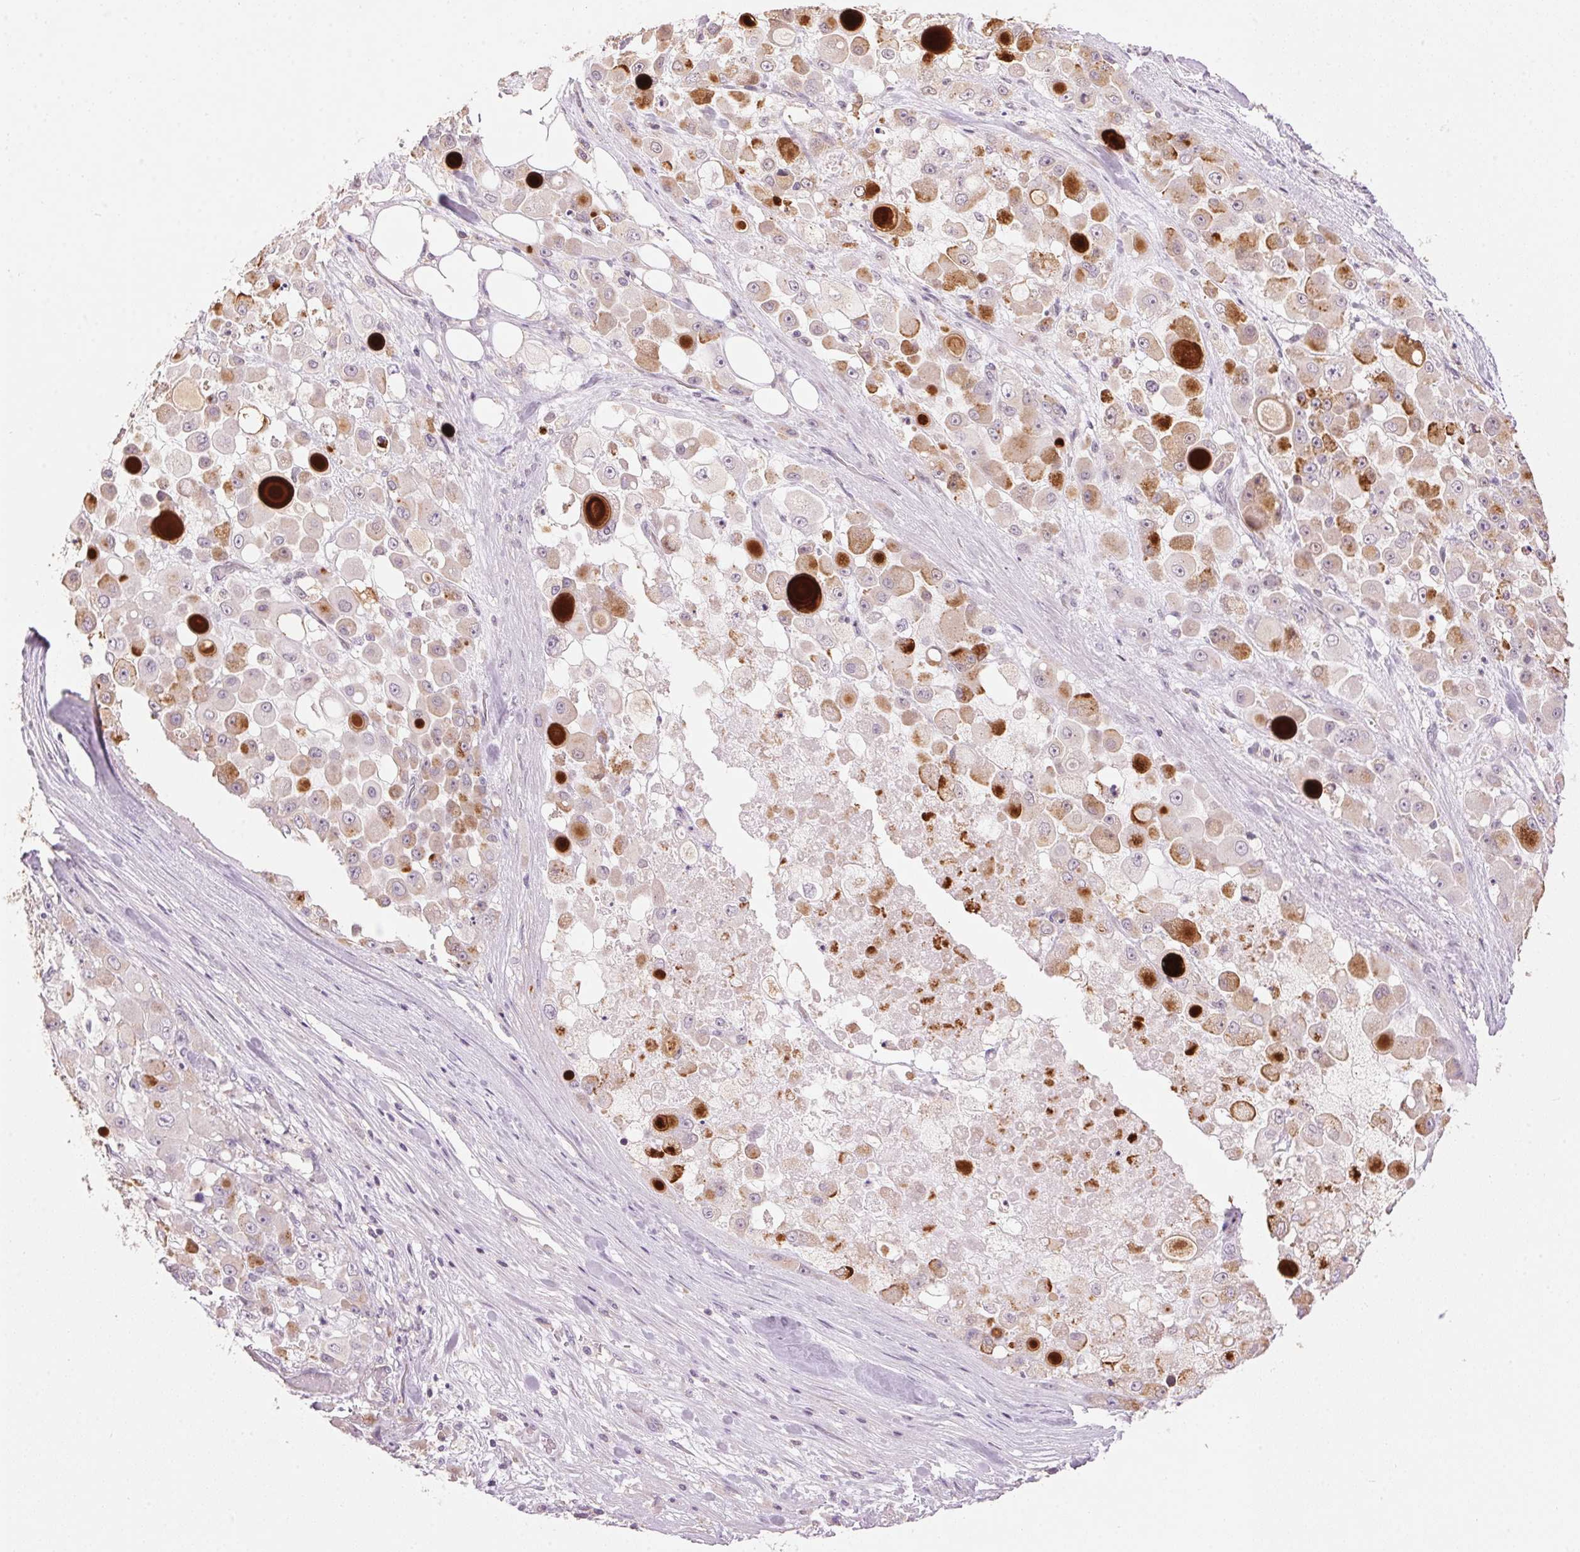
{"staining": {"intensity": "moderate", "quantity": "25%-75%", "location": "cytoplasmic/membranous"}, "tissue": "stomach cancer", "cell_type": "Tumor cells", "image_type": "cancer", "snomed": [{"axis": "morphology", "description": "Adenocarcinoma, NOS"}, {"axis": "topography", "description": "Stomach"}], "caption": "Immunohistochemistry of stomach cancer reveals medium levels of moderate cytoplasmic/membranous staining in about 25%-75% of tumor cells. The protein of interest is shown in brown color, while the nuclei are stained blue.", "gene": "LYZL6", "patient": {"sex": "female", "age": 76}}